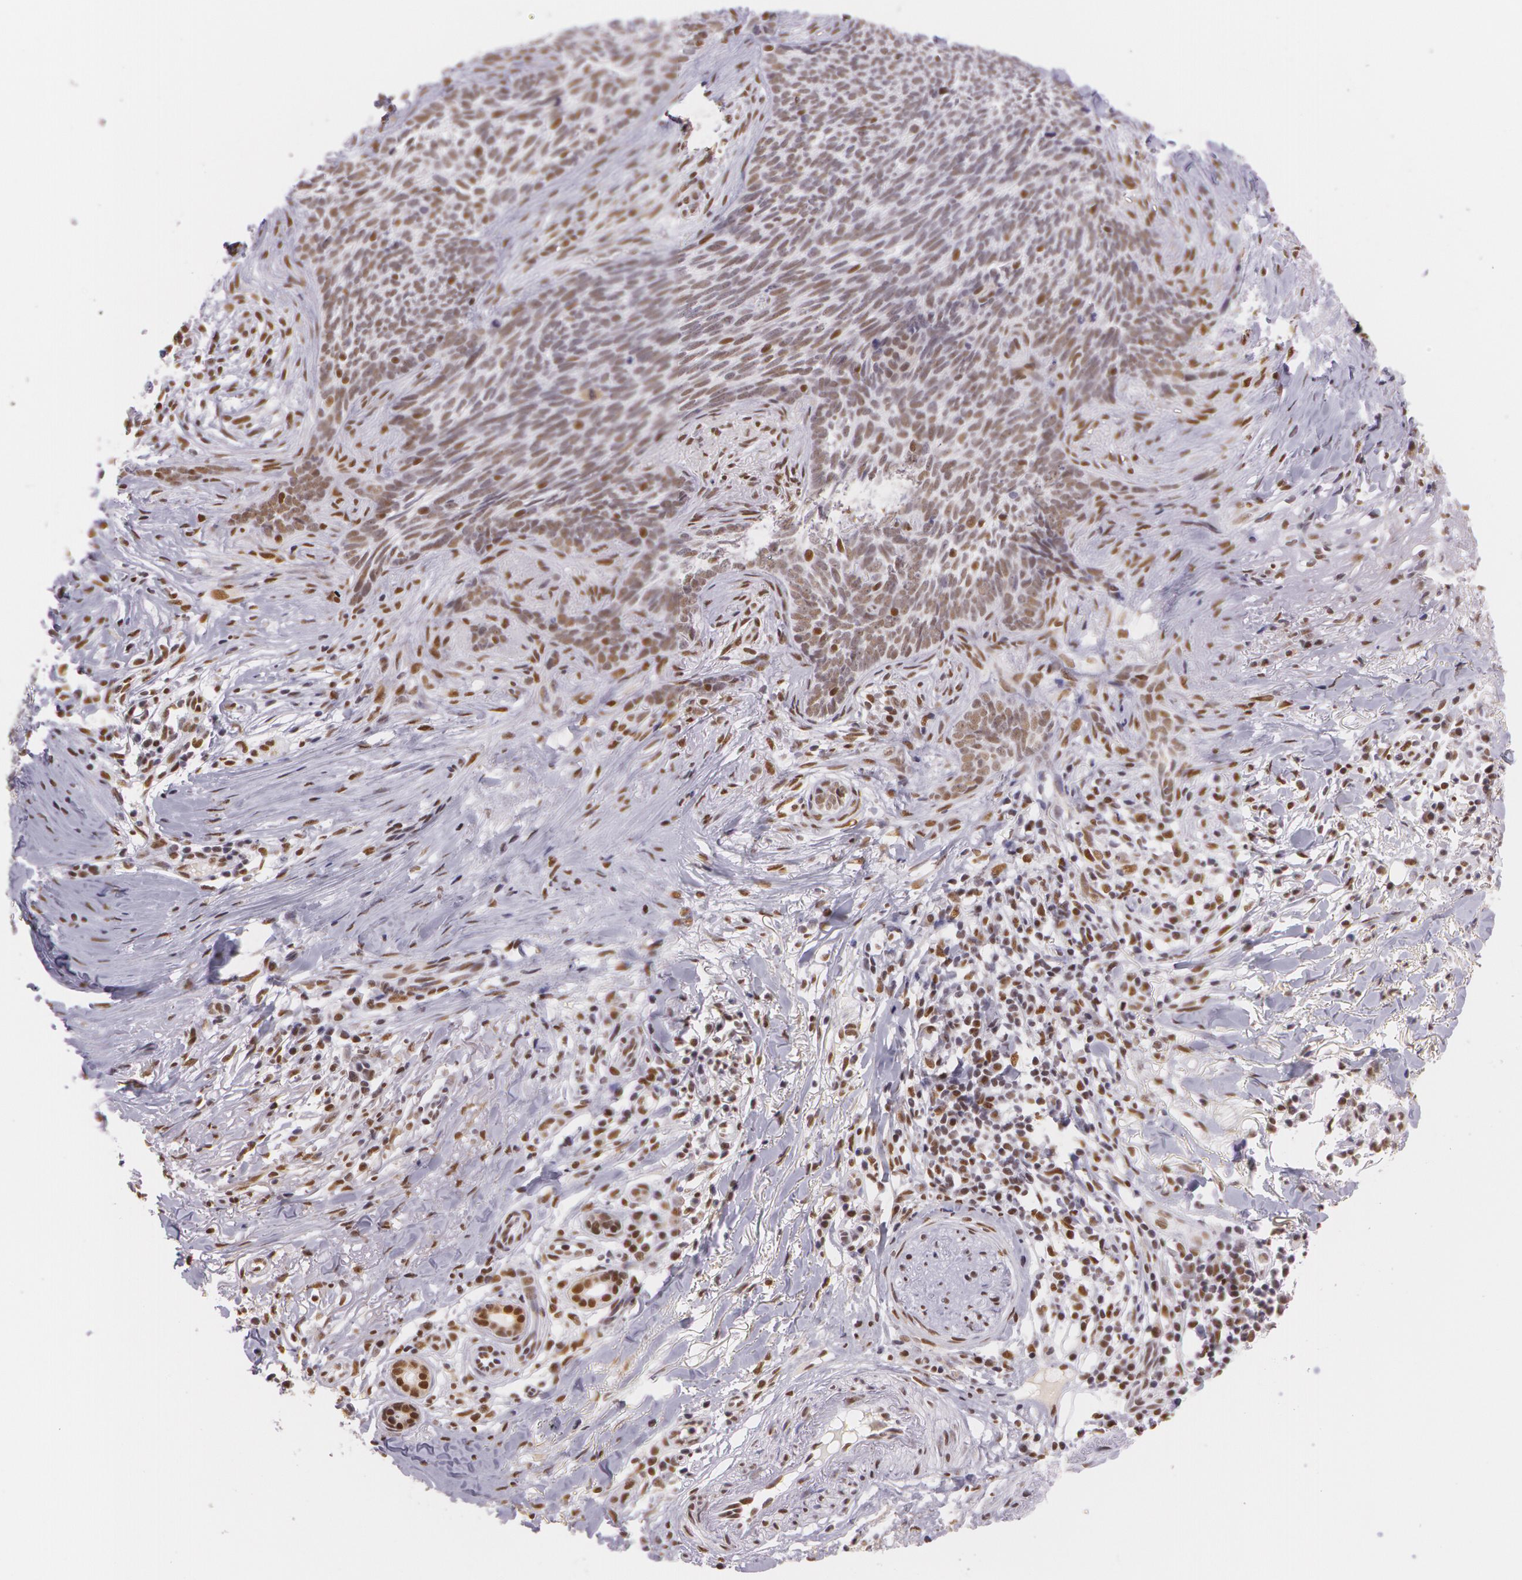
{"staining": {"intensity": "moderate", "quantity": ">75%", "location": "nuclear"}, "tissue": "skin cancer", "cell_type": "Tumor cells", "image_type": "cancer", "snomed": [{"axis": "morphology", "description": "Basal cell carcinoma"}, {"axis": "topography", "description": "Skin"}], "caption": "Skin cancer (basal cell carcinoma) was stained to show a protein in brown. There is medium levels of moderate nuclear staining in approximately >75% of tumor cells.", "gene": "NBN", "patient": {"sex": "female", "age": 81}}